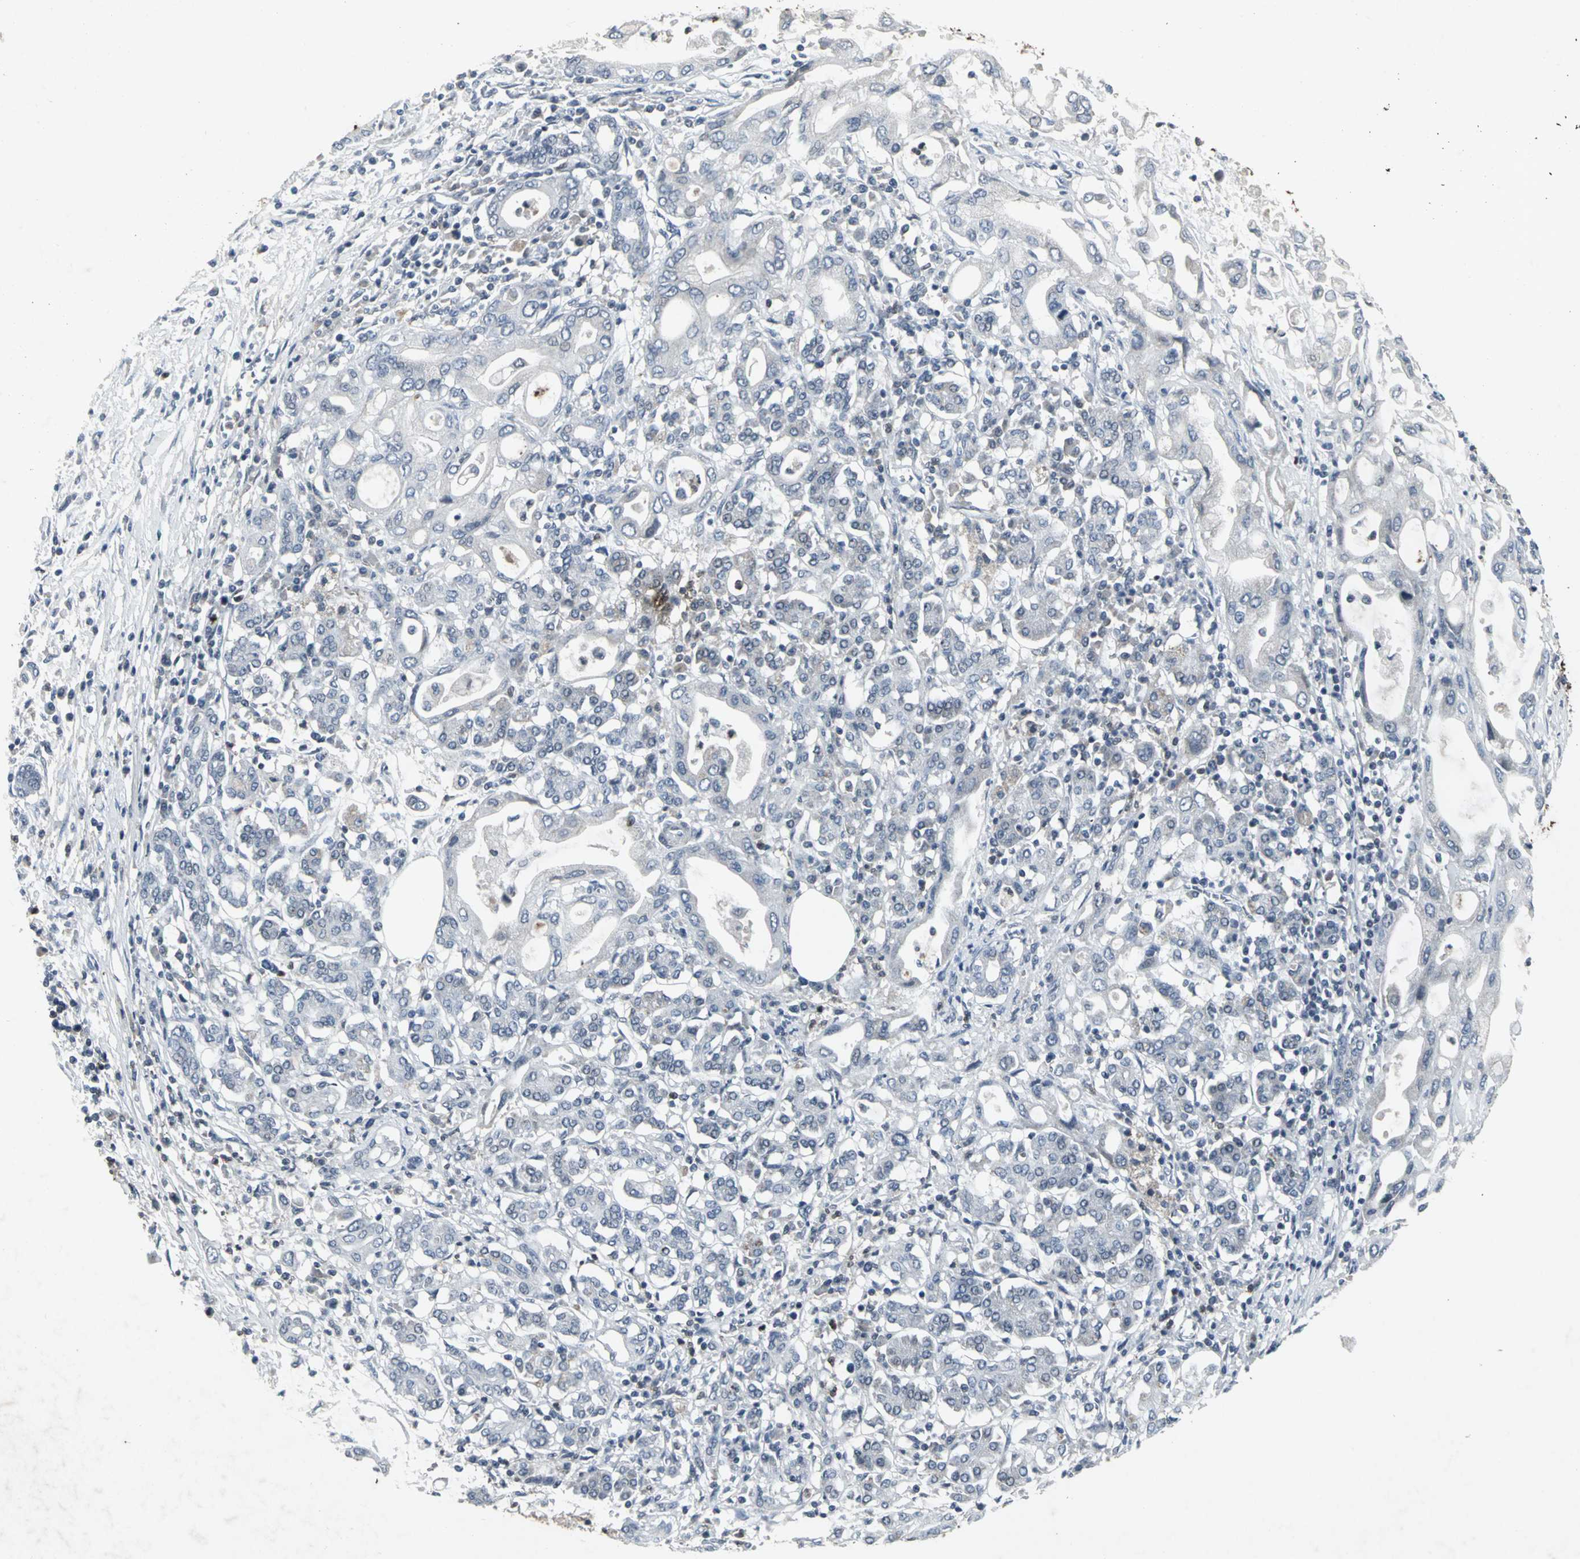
{"staining": {"intensity": "negative", "quantity": "none", "location": "none"}, "tissue": "pancreatic cancer", "cell_type": "Tumor cells", "image_type": "cancer", "snomed": [{"axis": "morphology", "description": "Adenocarcinoma, NOS"}, {"axis": "topography", "description": "Pancreas"}], "caption": "This is an immunohistochemistry (IHC) histopathology image of human pancreatic cancer (adenocarcinoma). There is no expression in tumor cells.", "gene": "BMP4", "patient": {"sex": "female", "age": 57}}